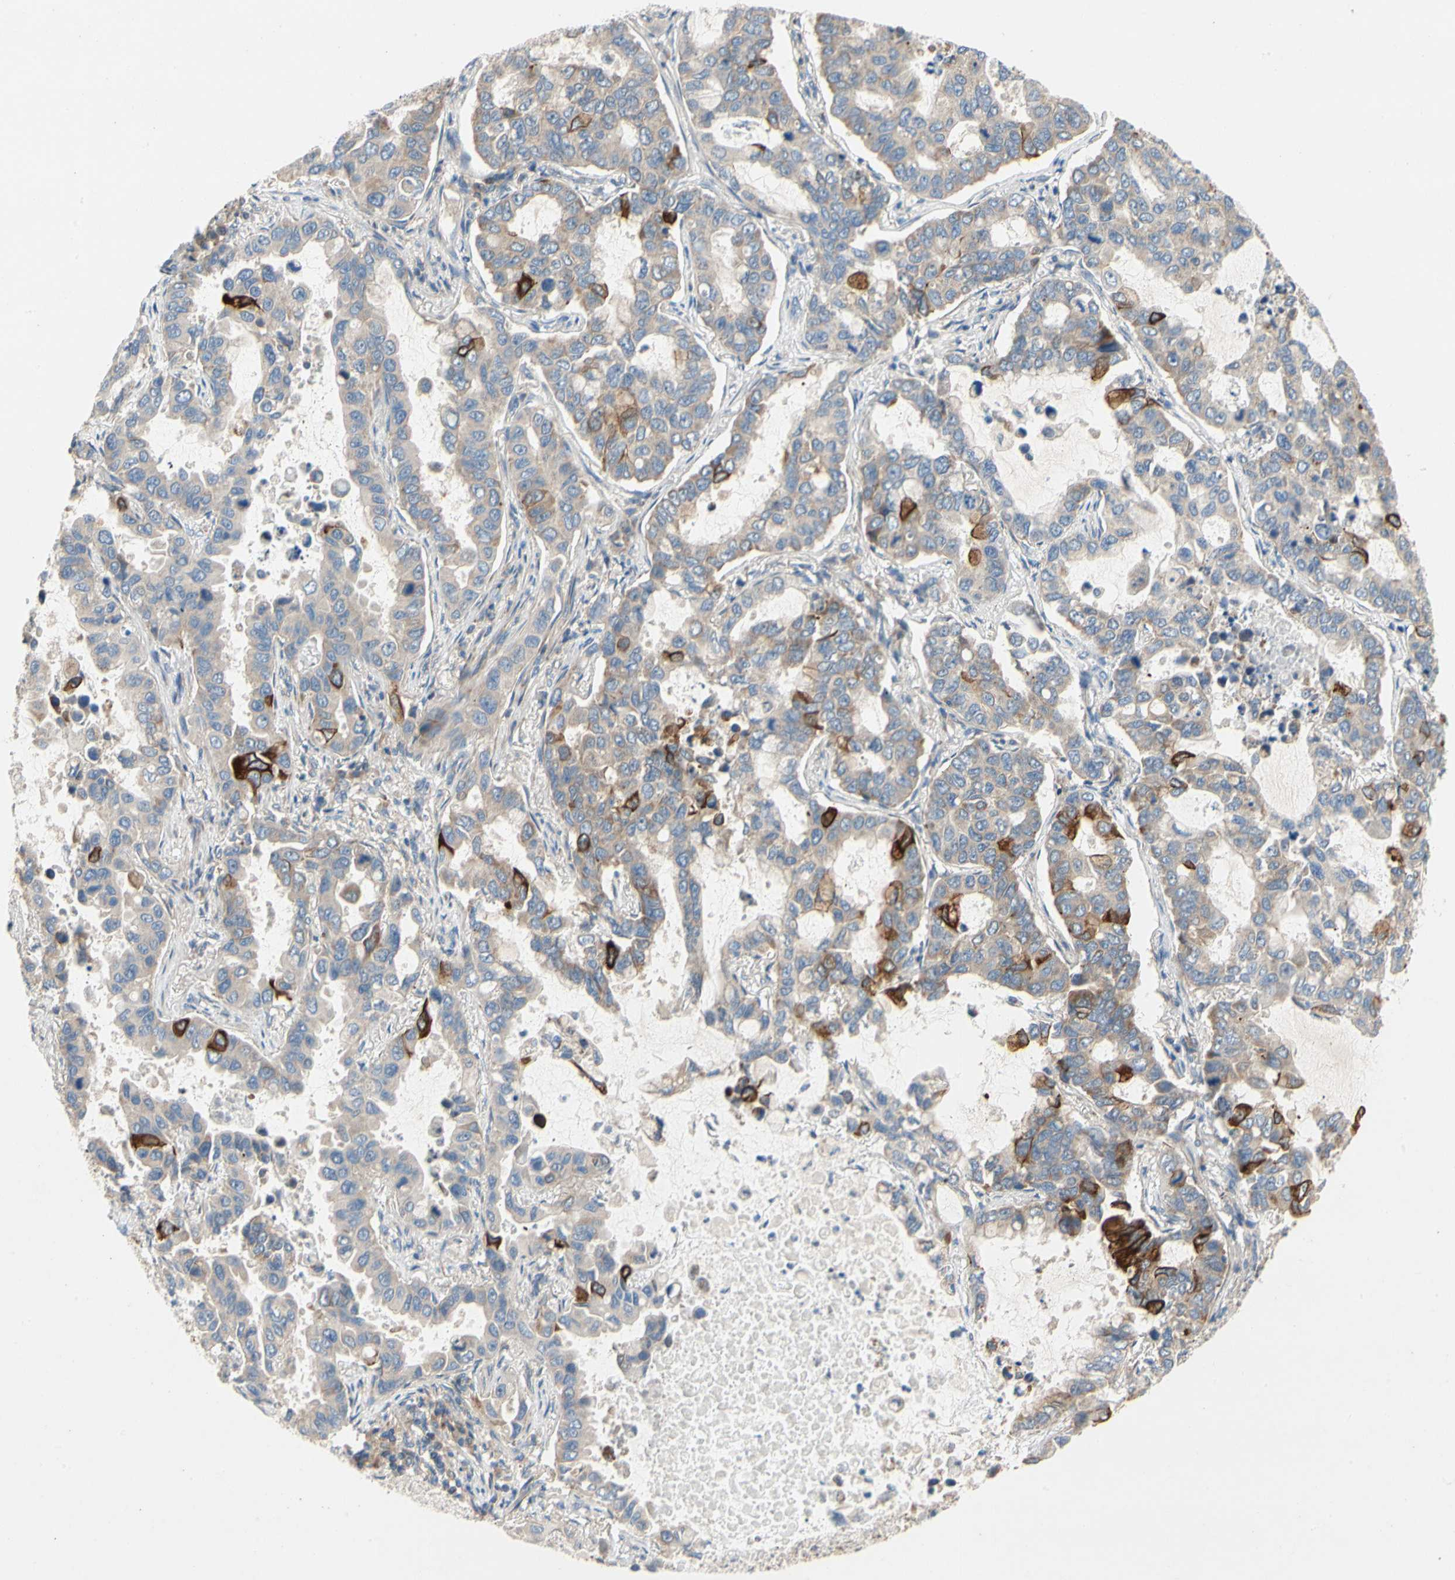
{"staining": {"intensity": "strong", "quantity": "<25%", "location": "cytoplasmic/membranous"}, "tissue": "lung cancer", "cell_type": "Tumor cells", "image_type": "cancer", "snomed": [{"axis": "morphology", "description": "Adenocarcinoma, NOS"}, {"axis": "topography", "description": "Lung"}], "caption": "Human adenocarcinoma (lung) stained for a protein (brown) displays strong cytoplasmic/membranous positive expression in approximately <25% of tumor cells.", "gene": "KLHDC8B", "patient": {"sex": "male", "age": 64}}